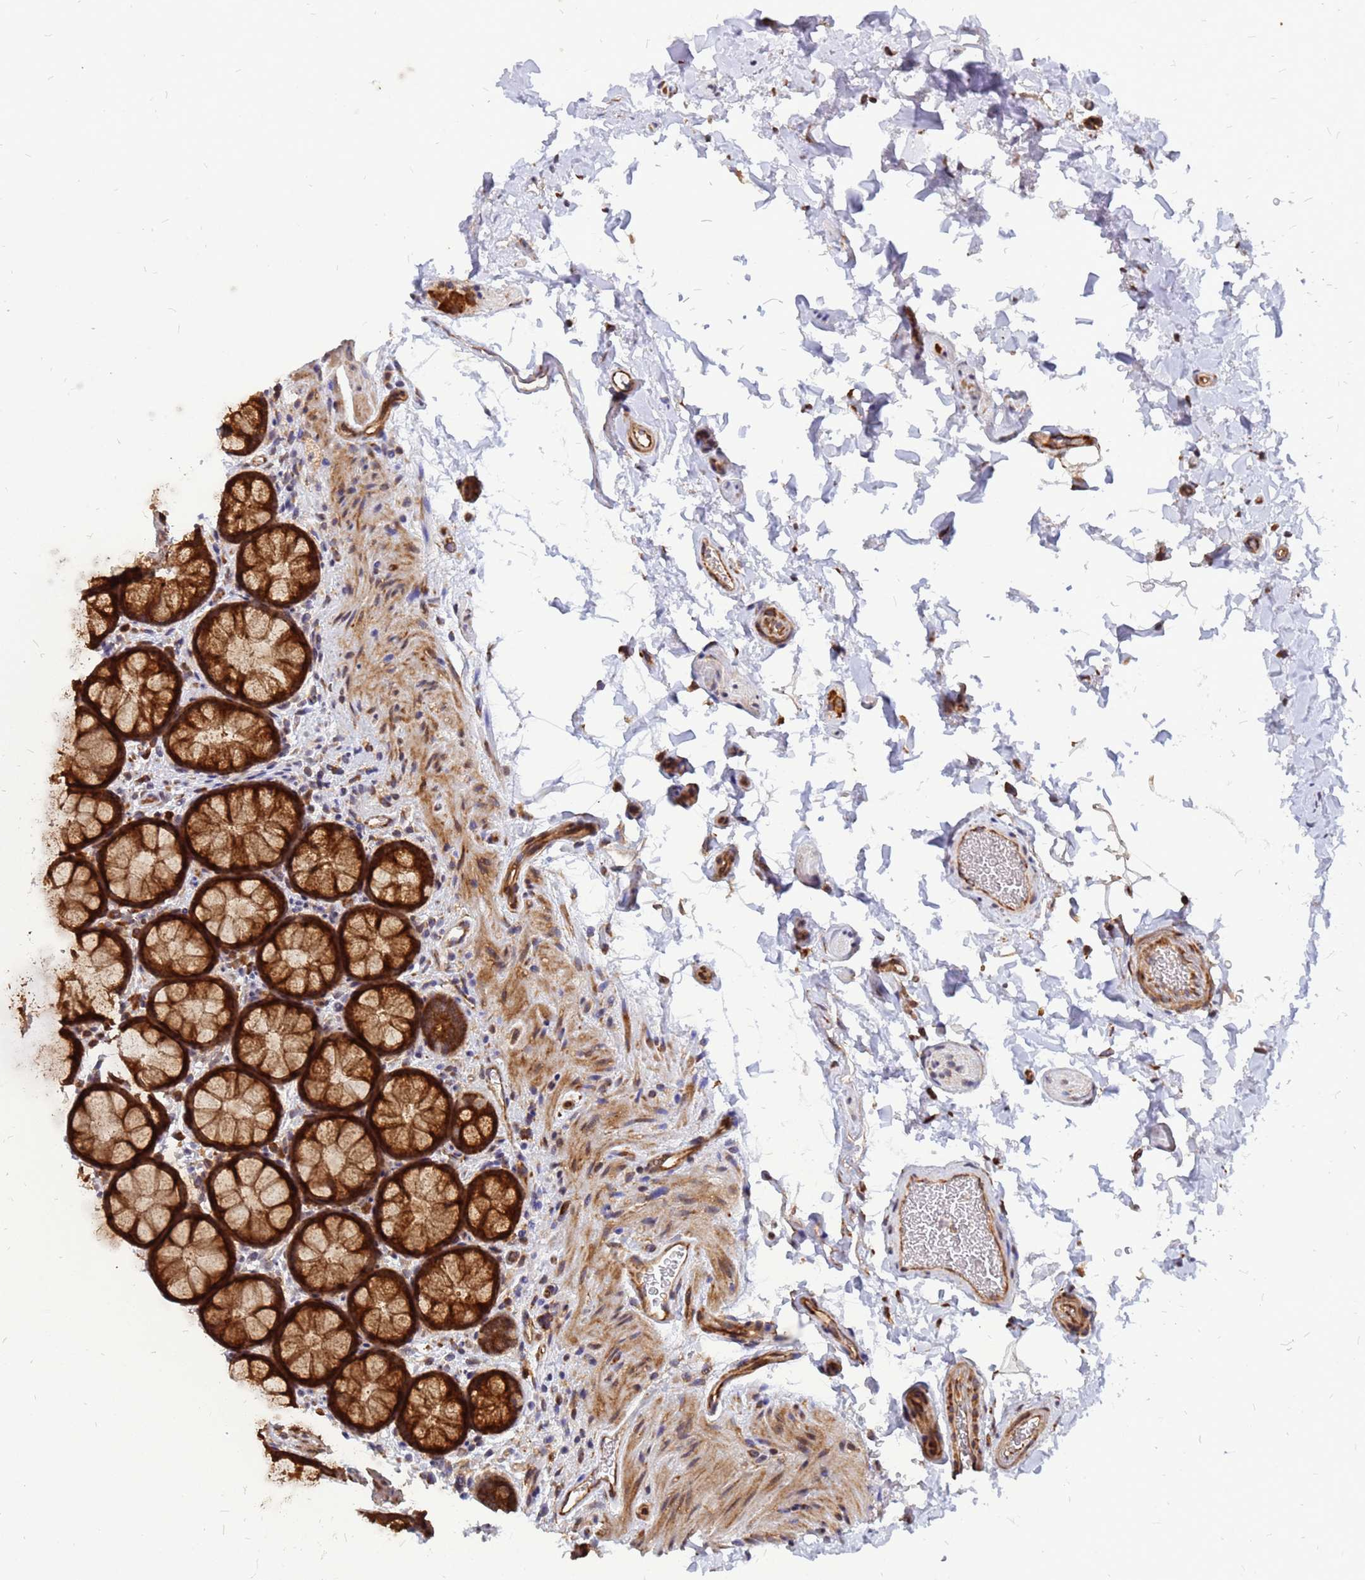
{"staining": {"intensity": "strong", "quantity": ">75%", "location": "cytoplasmic/membranous"}, "tissue": "colon", "cell_type": "Endothelial cells", "image_type": "normal", "snomed": [{"axis": "morphology", "description": "Normal tissue, NOS"}, {"axis": "topography", "description": "Colon"}], "caption": "Approximately >75% of endothelial cells in benign human colon demonstrate strong cytoplasmic/membranous protein expression as visualized by brown immunohistochemical staining.", "gene": "RPL8", "patient": {"sex": "female", "age": 82}}